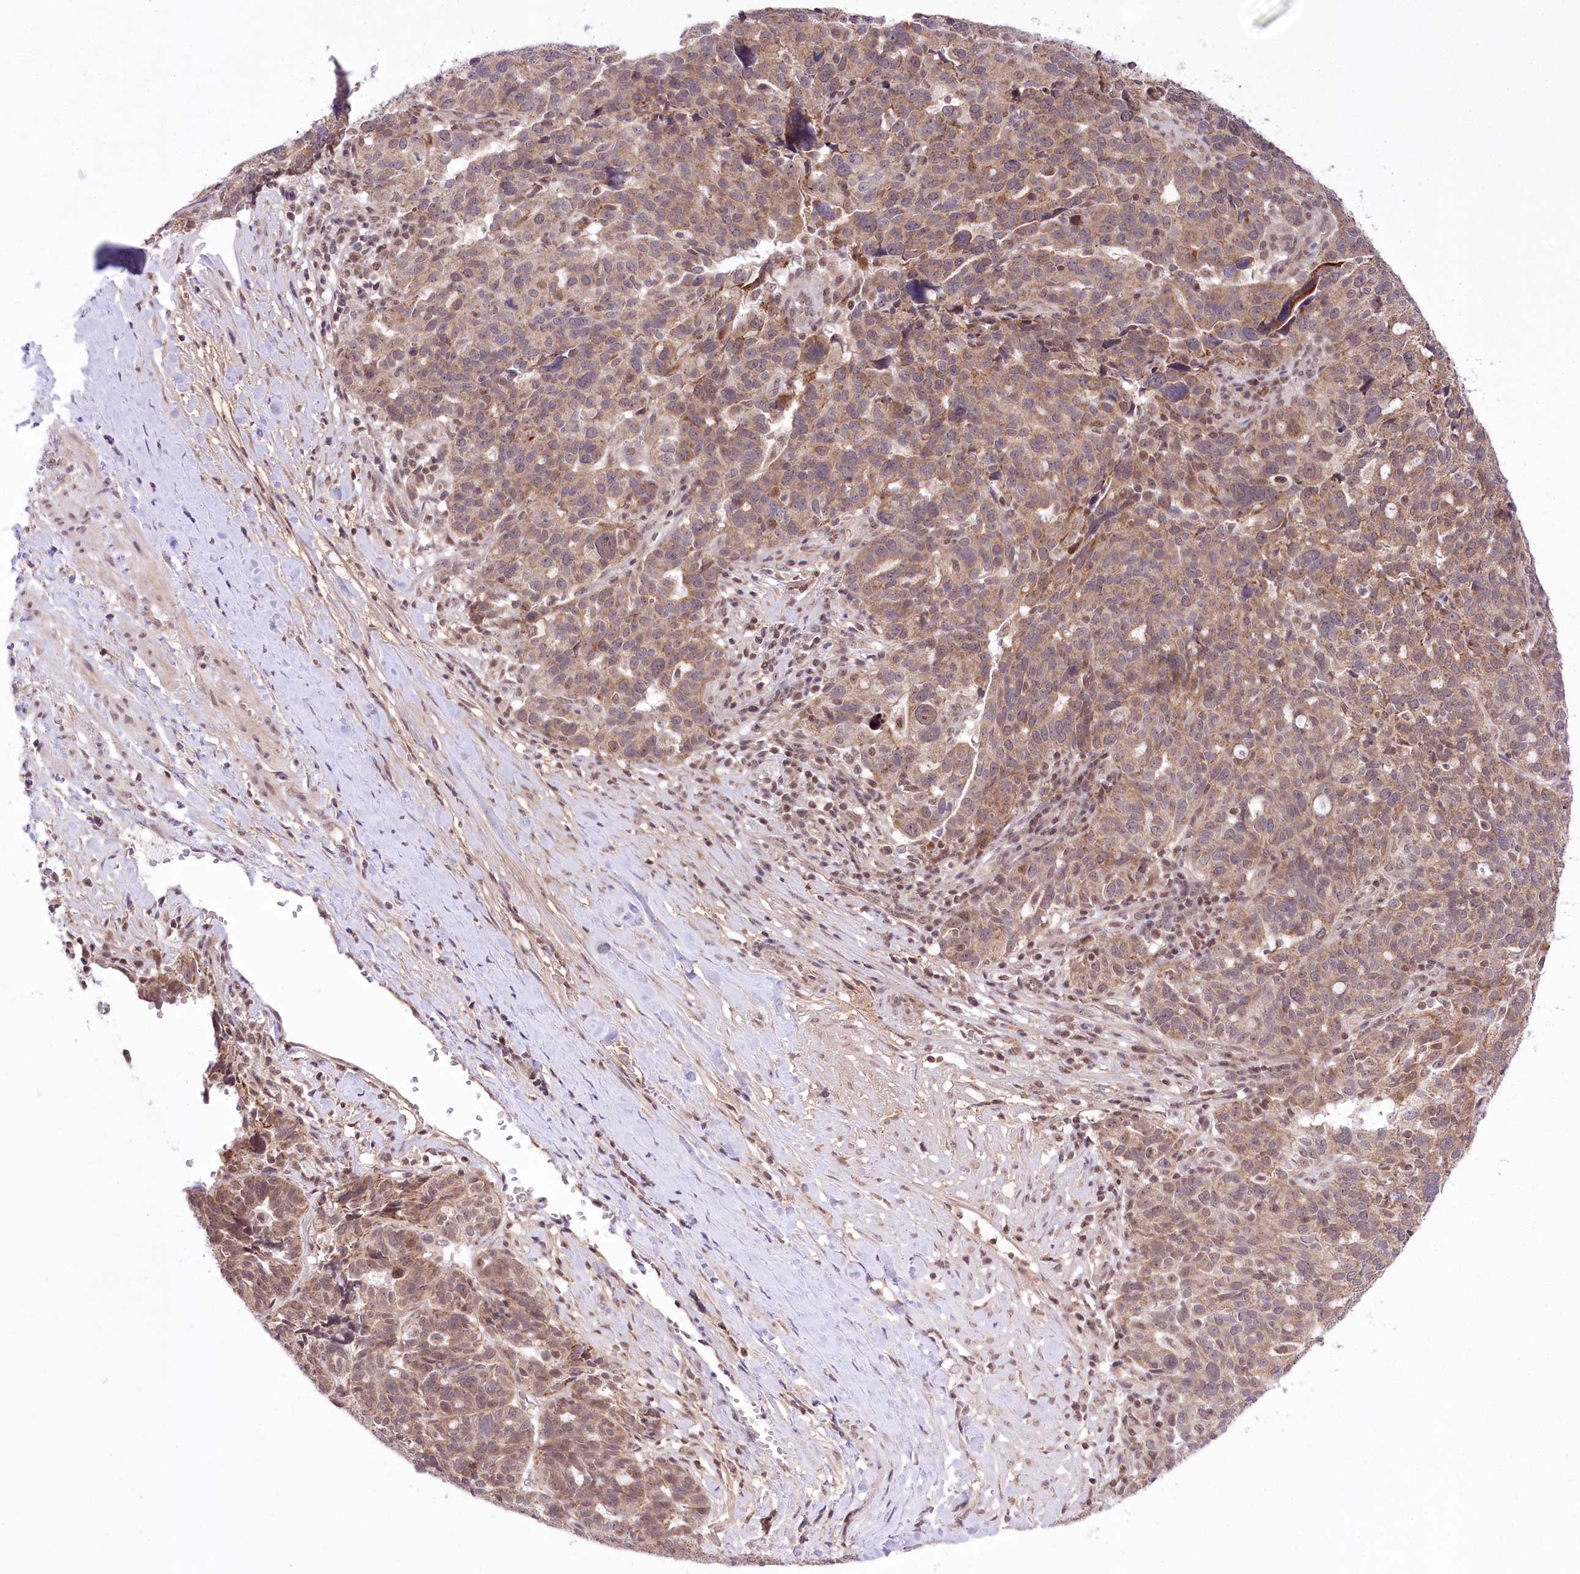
{"staining": {"intensity": "moderate", "quantity": ">75%", "location": "cytoplasmic/membranous"}, "tissue": "ovarian cancer", "cell_type": "Tumor cells", "image_type": "cancer", "snomed": [{"axis": "morphology", "description": "Cystadenocarcinoma, serous, NOS"}, {"axis": "topography", "description": "Ovary"}], "caption": "An image of serous cystadenocarcinoma (ovarian) stained for a protein displays moderate cytoplasmic/membranous brown staining in tumor cells. (Stains: DAB (3,3'-diaminobenzidine) in brown, nuclei in blue, Microscopy: brightfield microscopy at high magnification).", "gene": "ZMAT2", "patient": {"sex": "female", "age": 59}}